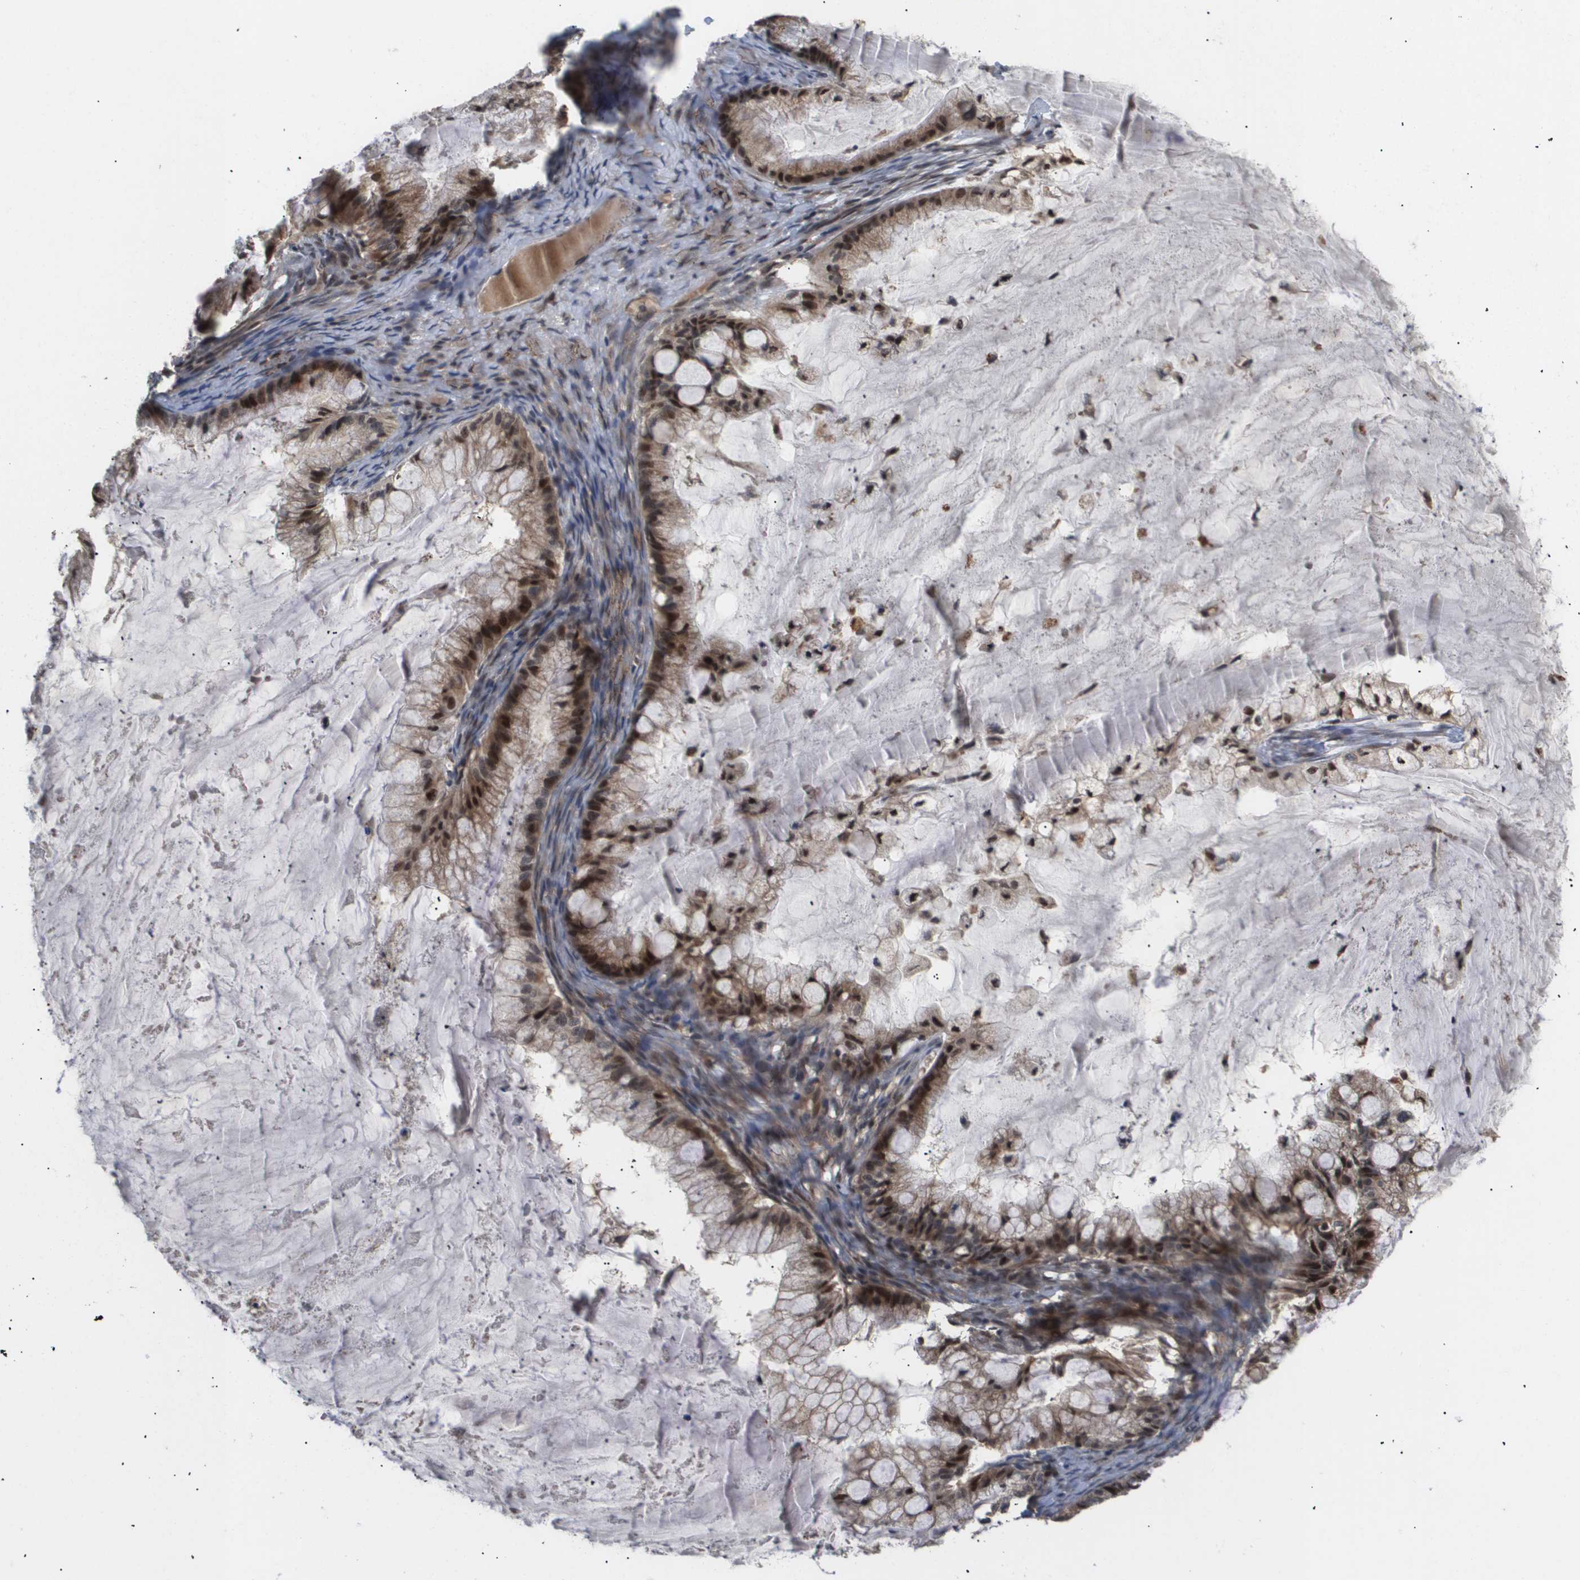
{"staining": {"intensity": "strong", "quantity": ">75%", "location": "cytoplasmic/membranous,nuclear"}, "tissue": "ovarian cancer", "cell_type": "Tumor cells", "image_type": "cancer", "snomed": [{"axis": "morphology", "description": "Cystadenocarcinoma, mucinous, NOS"}, {"axis": "topography", "description": "Ovary"}], "caption": "Strong cytoplasmic/membranous and nuclear protein expression is seen in approximately >75% of tumor cells in ovarian mucinous cystadenocarcinoma.", "gene": "PDGFB", "patient": {"sex": "female", "age": 57}}